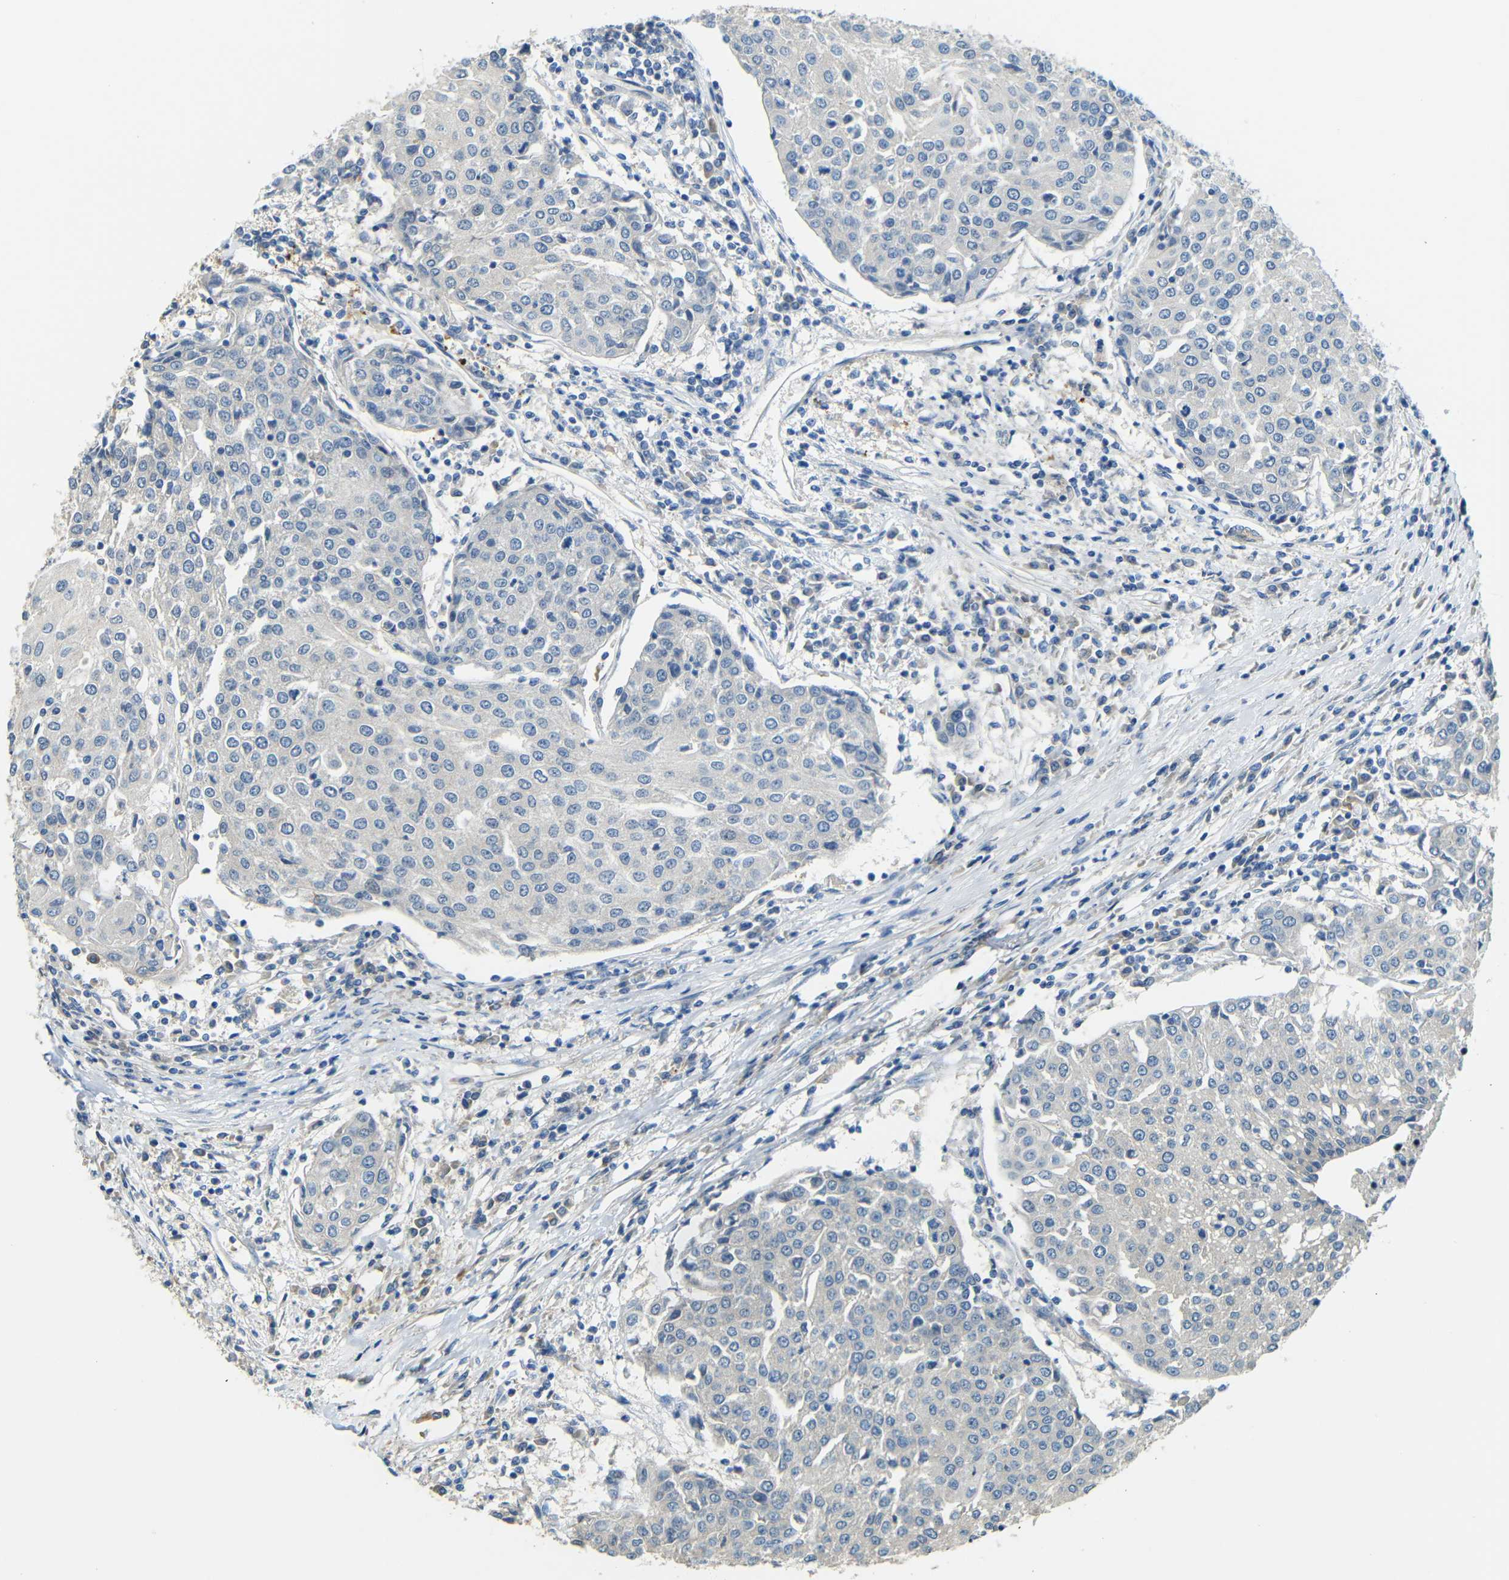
{"staining": {"intensity": "negative", "quantity": "none", "location": "none"}, "tissue": "urothelial cancer", "cell_type": "Tumor cells", "image_type": "cancer", "snomed": [{"axis": "morphology", "description": "Urothelial carcinoma, High grade"}, {"axis": "topography", "description": "Urinary bladder"}], "caption": "IHC histopathology image of neoplastic tissue: human high-grade urothelial carcinoma stained with DAB (3,3'-diaminobenzidine) displays no significant protein positivity in tumor cells. (Stains: DAB immunohistochemistry with hematoxylin counter stain, Microscopy: brightfield microscopy at high magnification).", "gene": "FNDC3A", "patient": {"sex": "female", "age": 85}}